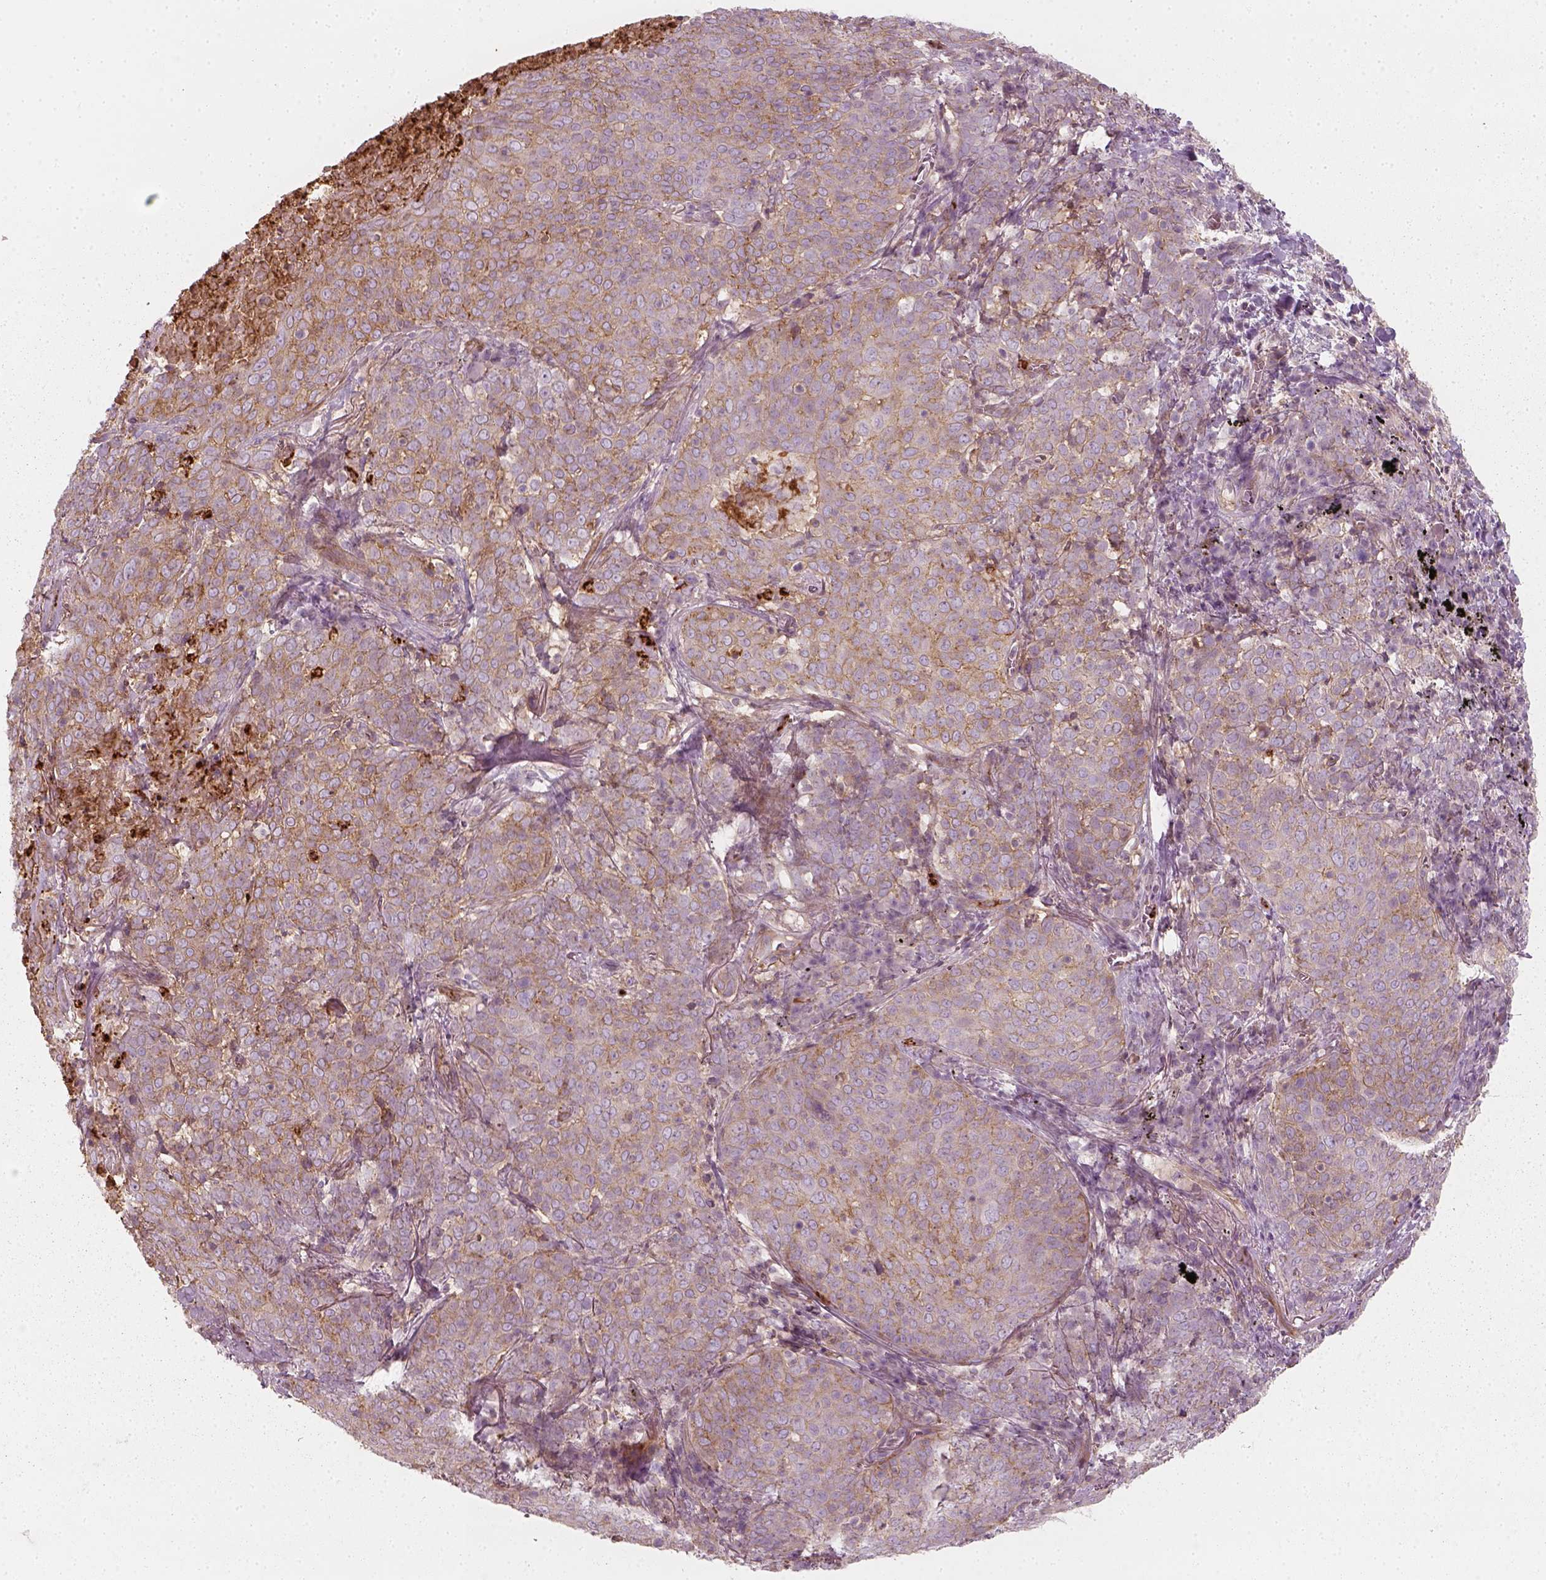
{"staining": {"intensity": "weak", "quantity": ">75%", "location": "cytoplasmic/membranous"}, "tissue": "lung cancer", "cell_type": "Tumor cells", "image_type": "cancer", "snomed": [{"axis": "morphology", "description": "Squamous cell carcinoma, NOS"}, {"axis": "topography", "description": "Lung"}], "caption": "Lung cancer (squamous cell carcinoma) tissue shows weak cytoplasmic/membranous expression in about >75% of tumor cells", "gene": "NPTN", "patient": {"sex": "male", "age": 82}}